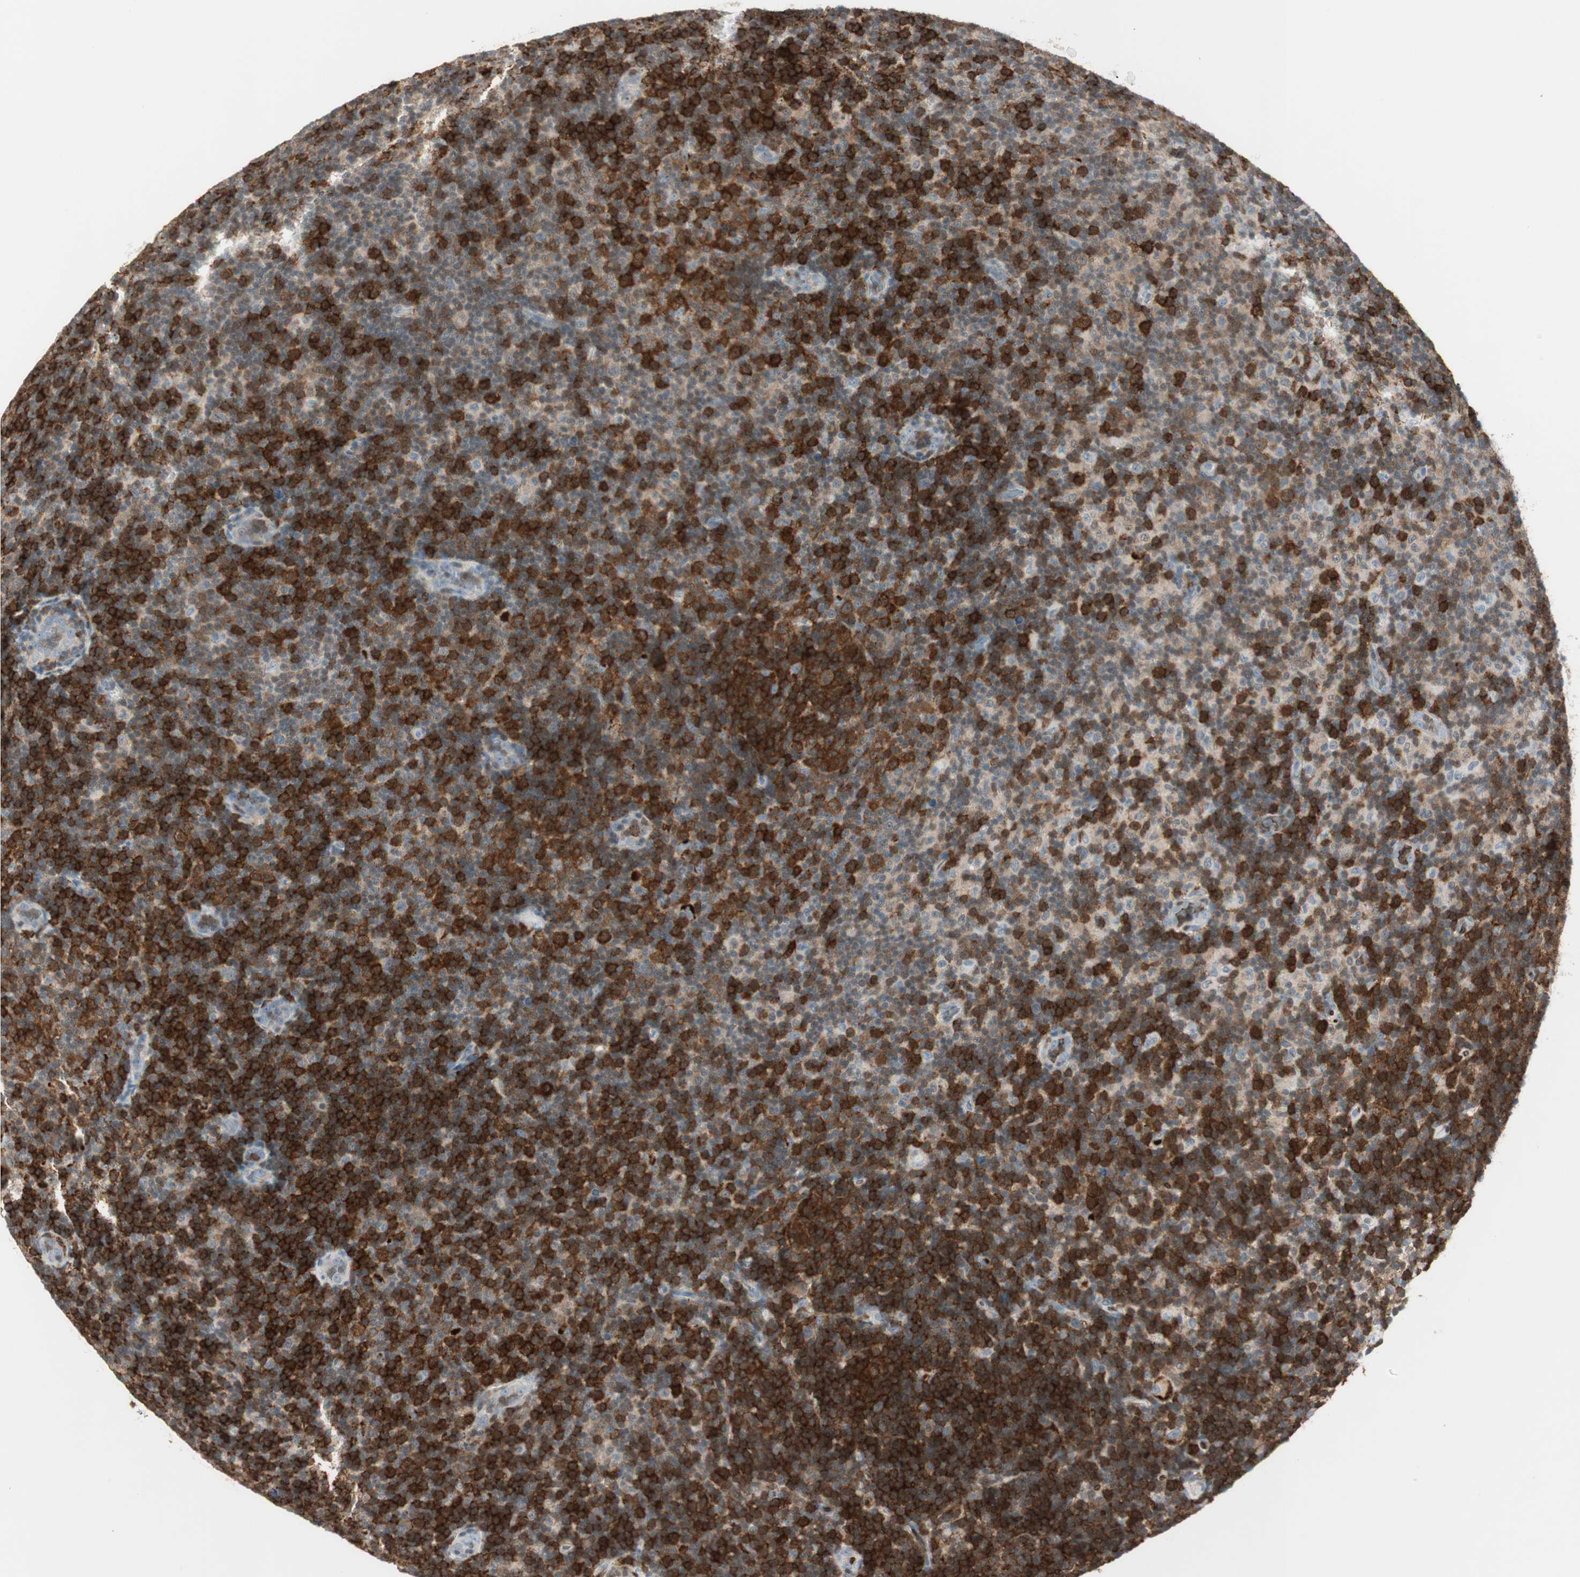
{"staining": {"intensity": "strong", "quantity": ">75%", "location": "cytoplasmic/membranous"}, "tissue": "lymphoma", "cell_type": "Tumor cells", "image_type": "cancer", "snomed": [{"axis": "morphology", "description": "Malignant lymphoma, non-Hodgkin's type, Low grade"}, {"axis": "topography", "description": "Lymph node"}], "caption": "DAB immunohistochemical staining of lymphoma shows strong cytoplasmic/membranous protein staining in about >75% of tumor cells. (DAB = brown stain, brightfield microscopy at high magnification).", "gene": "MAP4K1", "patient": {"sex": "male", "age": 83}}